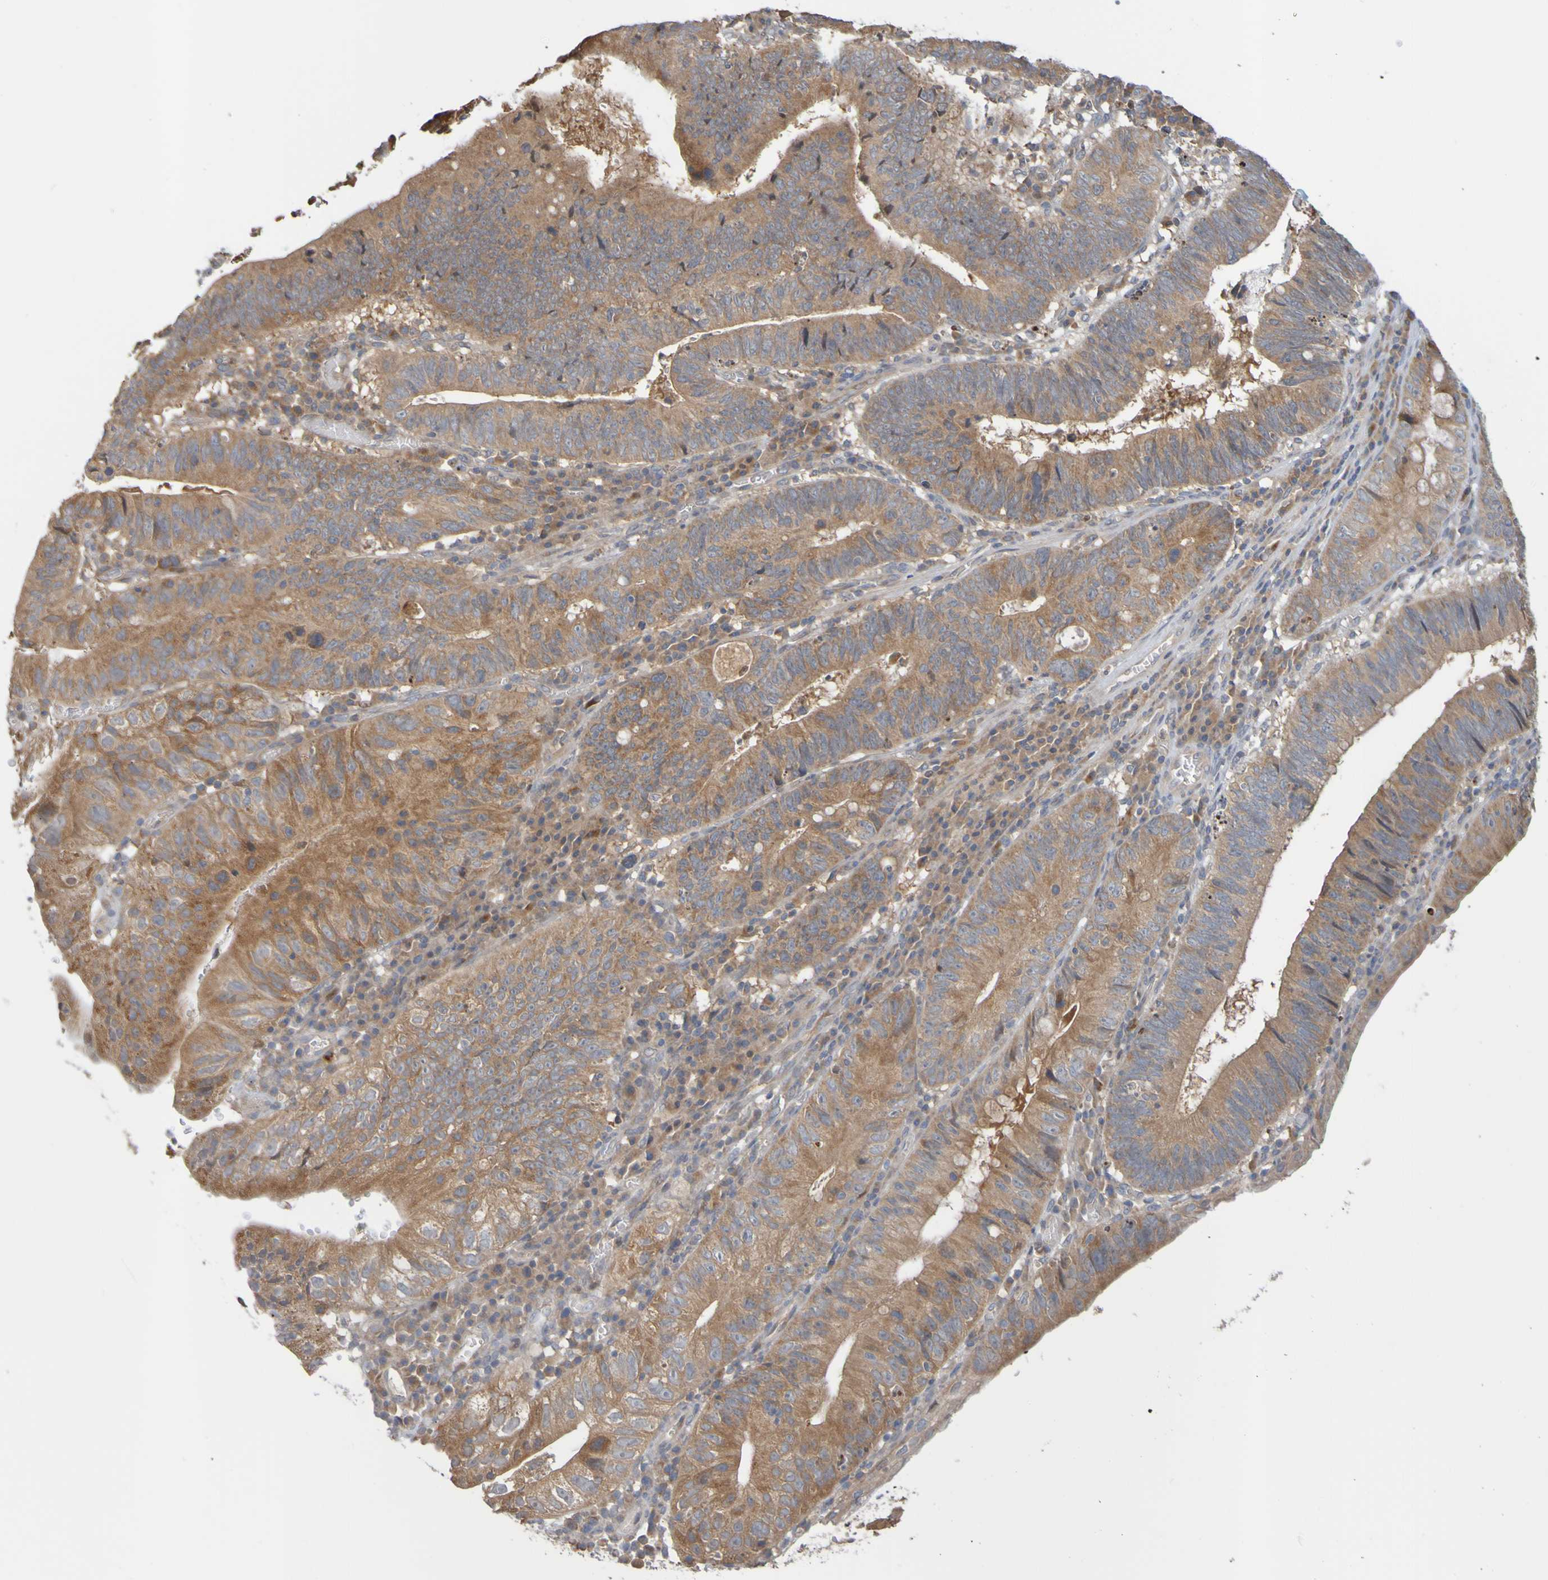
{"staining": {"intensity": "strong", "quantity": ">75%", "location": "cytoplasmic/membranous"}, "tissue": "stomach cancer", "cell_type": "Tumor cells", "image_type": "cancer", "snomed": [{"axis": "morphology", "description": "Adenocarcinoma, NOS"}, {"axis": "topography", "description": "Stomach"}], "caption": "Protein expression analysis of stomach cancer (adenocarcinoma) reveals strong cytoplasmic/membranous expression in approximately >75% of tumor cells.", "gene": "NAV2", "patient": {"sex": "male", "age": 59}}